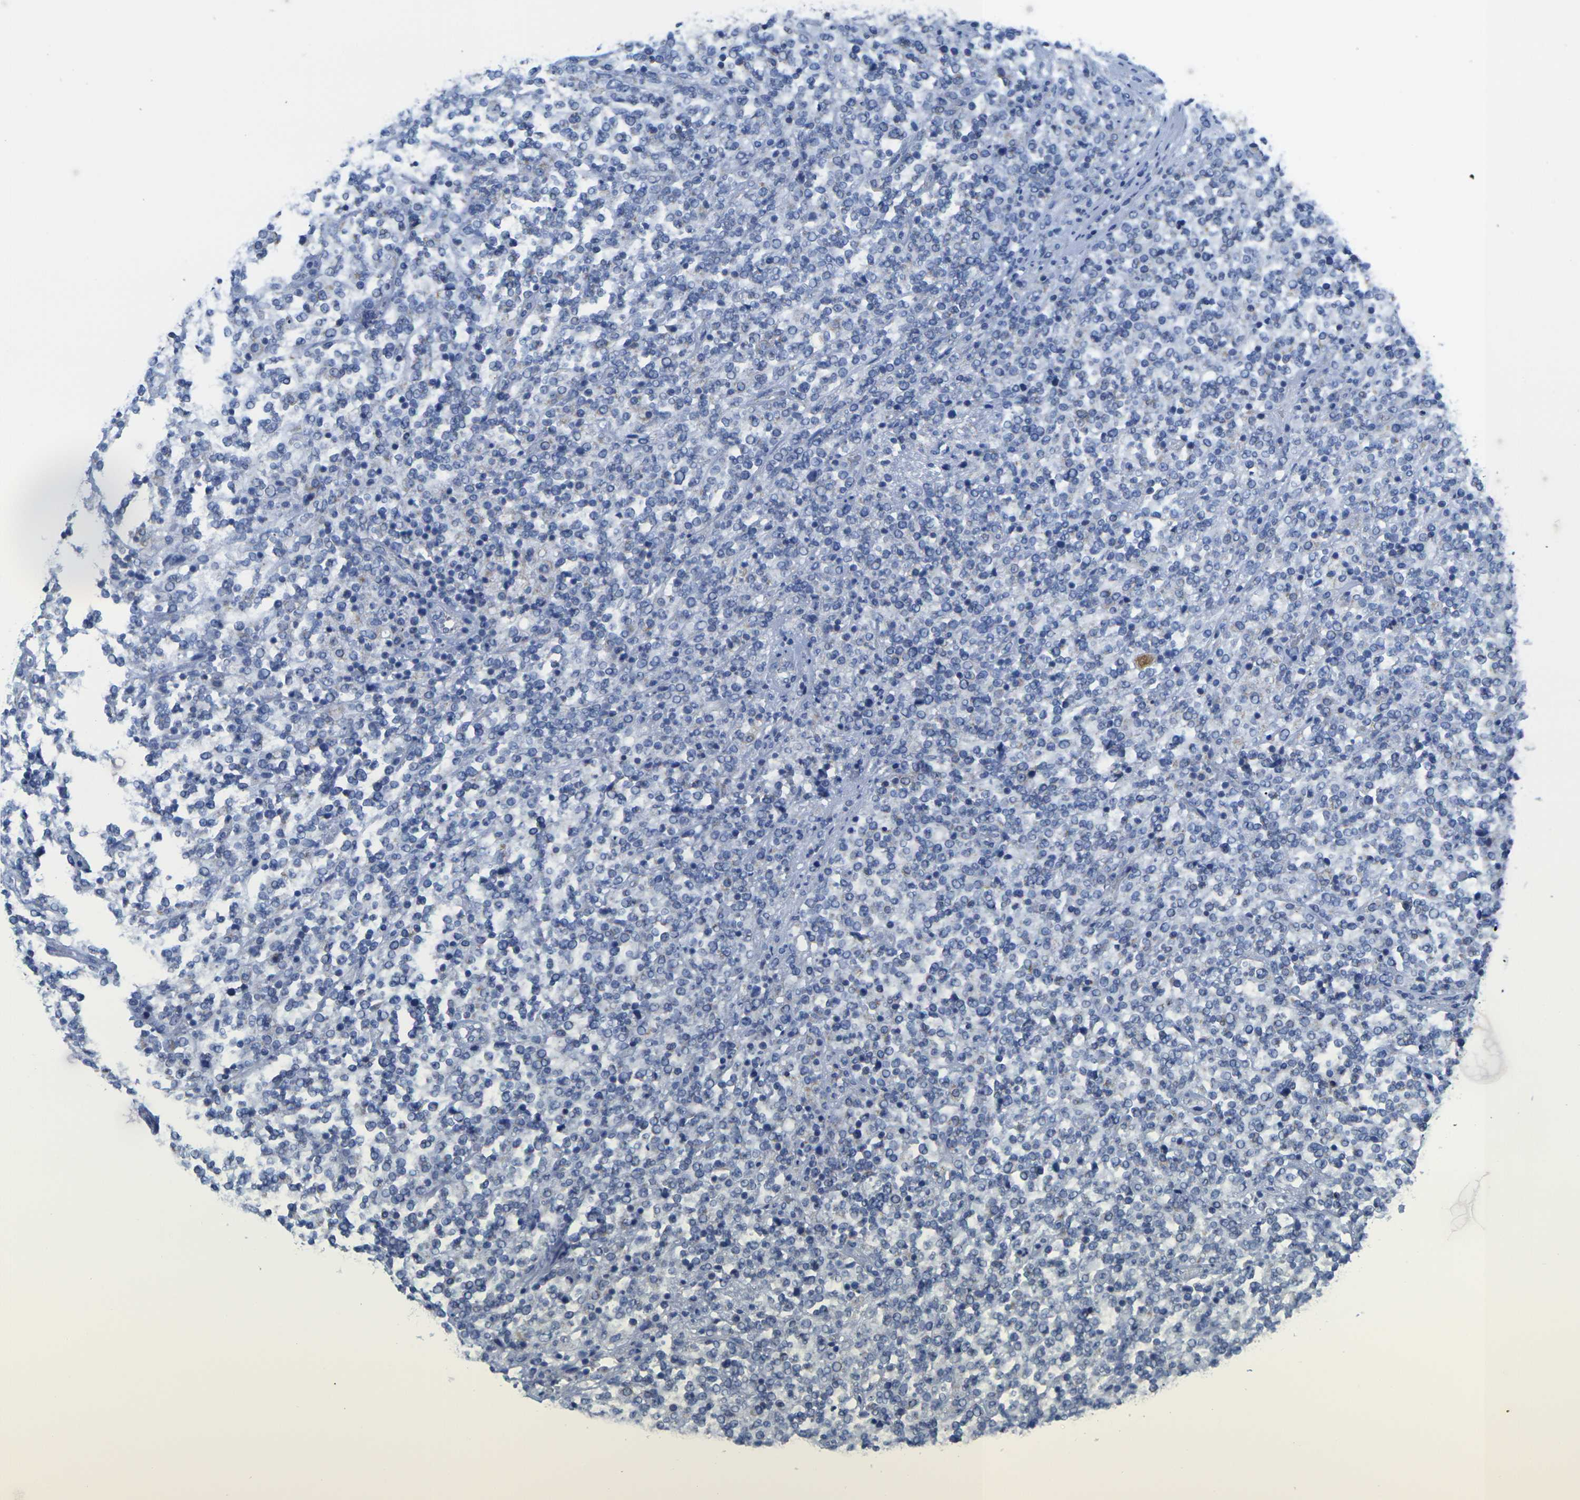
{"staining": {"intensity": "negative", "quantity": "none", "location": "none"}, "tissue": "lymphoma", "cell_type": "Tumor cells", "image_type": "cancer", "snomed": [{"axis": "morphology", "description": "Malignant lymphoma, non-Hodgkin's type, High grade"}, {"axis": "topography", "description": "Soft tissue"}], "caption": "Tumor cells show no significant protein staining in high-grade malignant lymphoma, non-Hodgkin's type. The staining was performed using DAB to visualize the protein expression in brown, while the nuclei were stained in blue with hematoxylin (Magnification: 20x).", "gene": "TMEM204", "patient": {"sex": "male", "age": 18}}